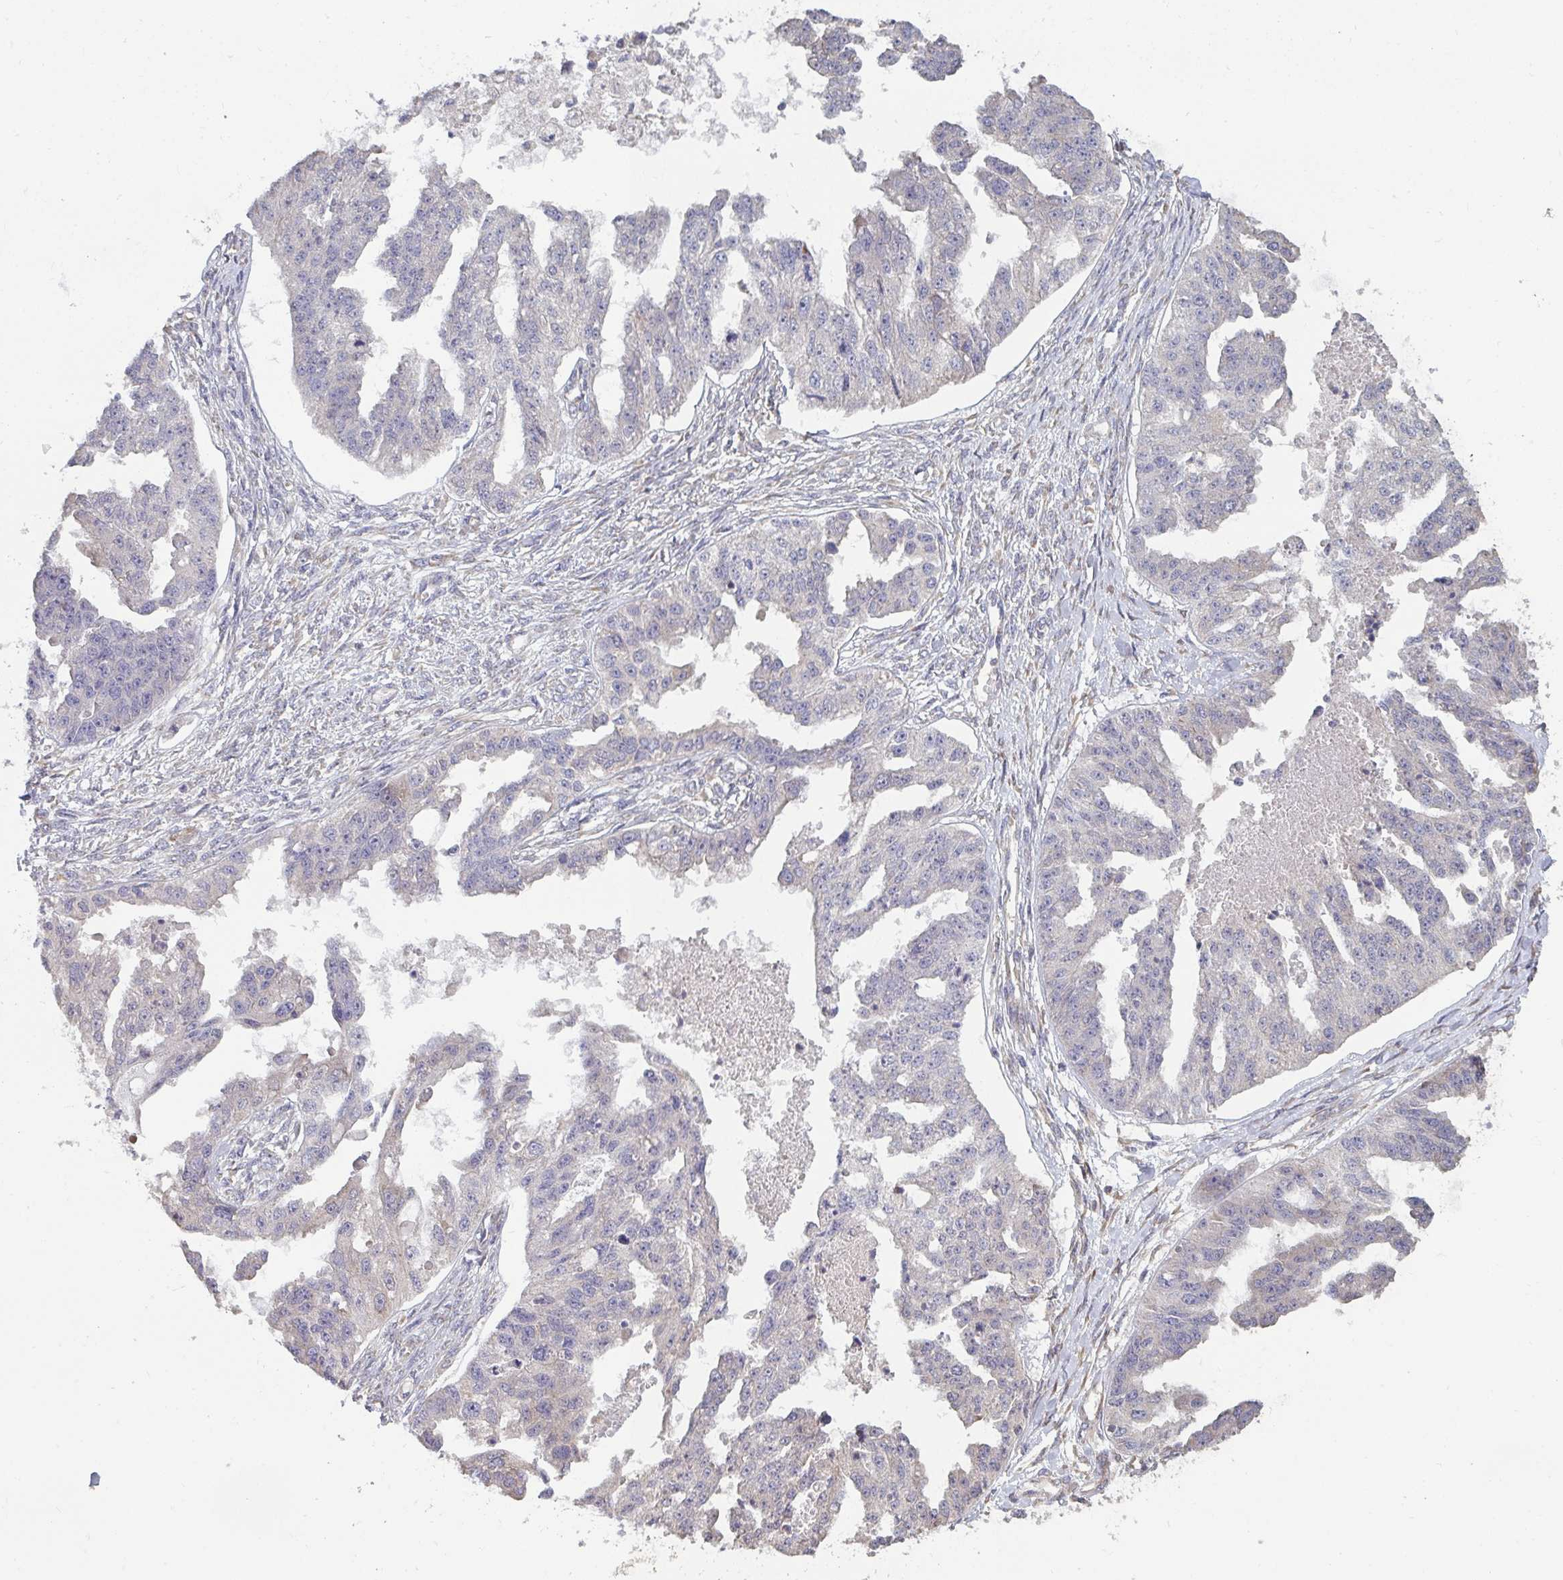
{"staining": {"intensity": "negative", "quantity": "none", "location": "none"}, "tissue": "ovarian cancer", "cell_type": "Tumor cells", "image_type": "cancer", "snomed": [{"axis": "morphology", "description": "Cystadenocarcinoma, serous, NOS"}, {"axis": "topography", "description": "Ovary"}], "caption": "Tumor cells are negative for brown protein staining in ovarian cancer.", "gene": "ZFYVE28", "patient": {"sex": "female", "age": 58}}